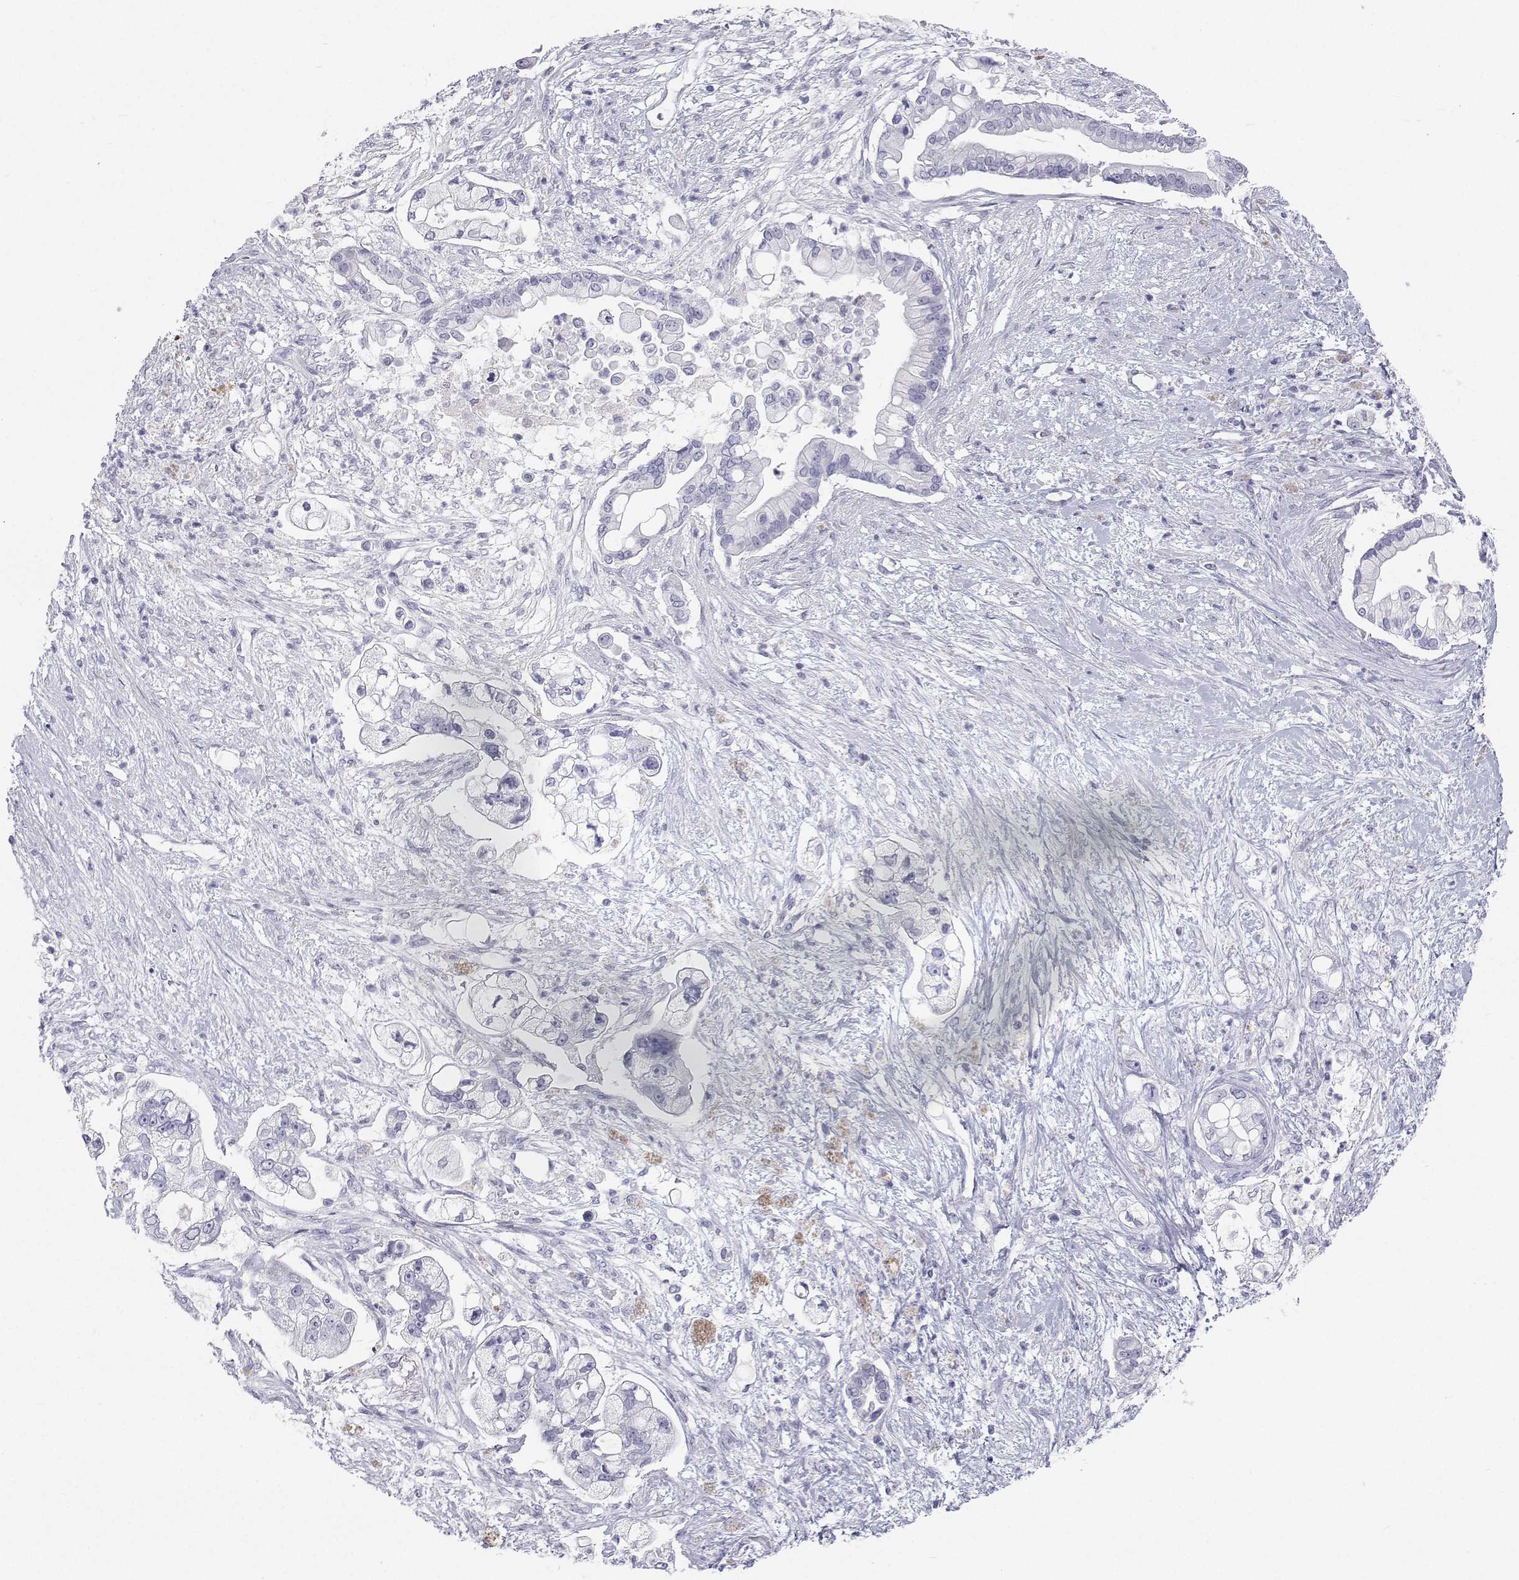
{"staining": {"intensity": "negative", "quantity": "none", "location": "none"}, "tissue": "pancreatic cancer", "cell_type": "Tumor cells", "image_type": "cancer", "snomed": [{"axis": "morphology", "description": "Adenocarcinoma, NOS"}, {"axis": "topography", "description": "Pancreas"}], "caption": "DAB (3,3'-diaminobenzidine) immunohistochemical staining of human pancreatic cancer (adenocarcinoma) reveals no significant staining in tumor cells.", "gene": "TTN", "patient": {"sex": "female", "age": 69}}